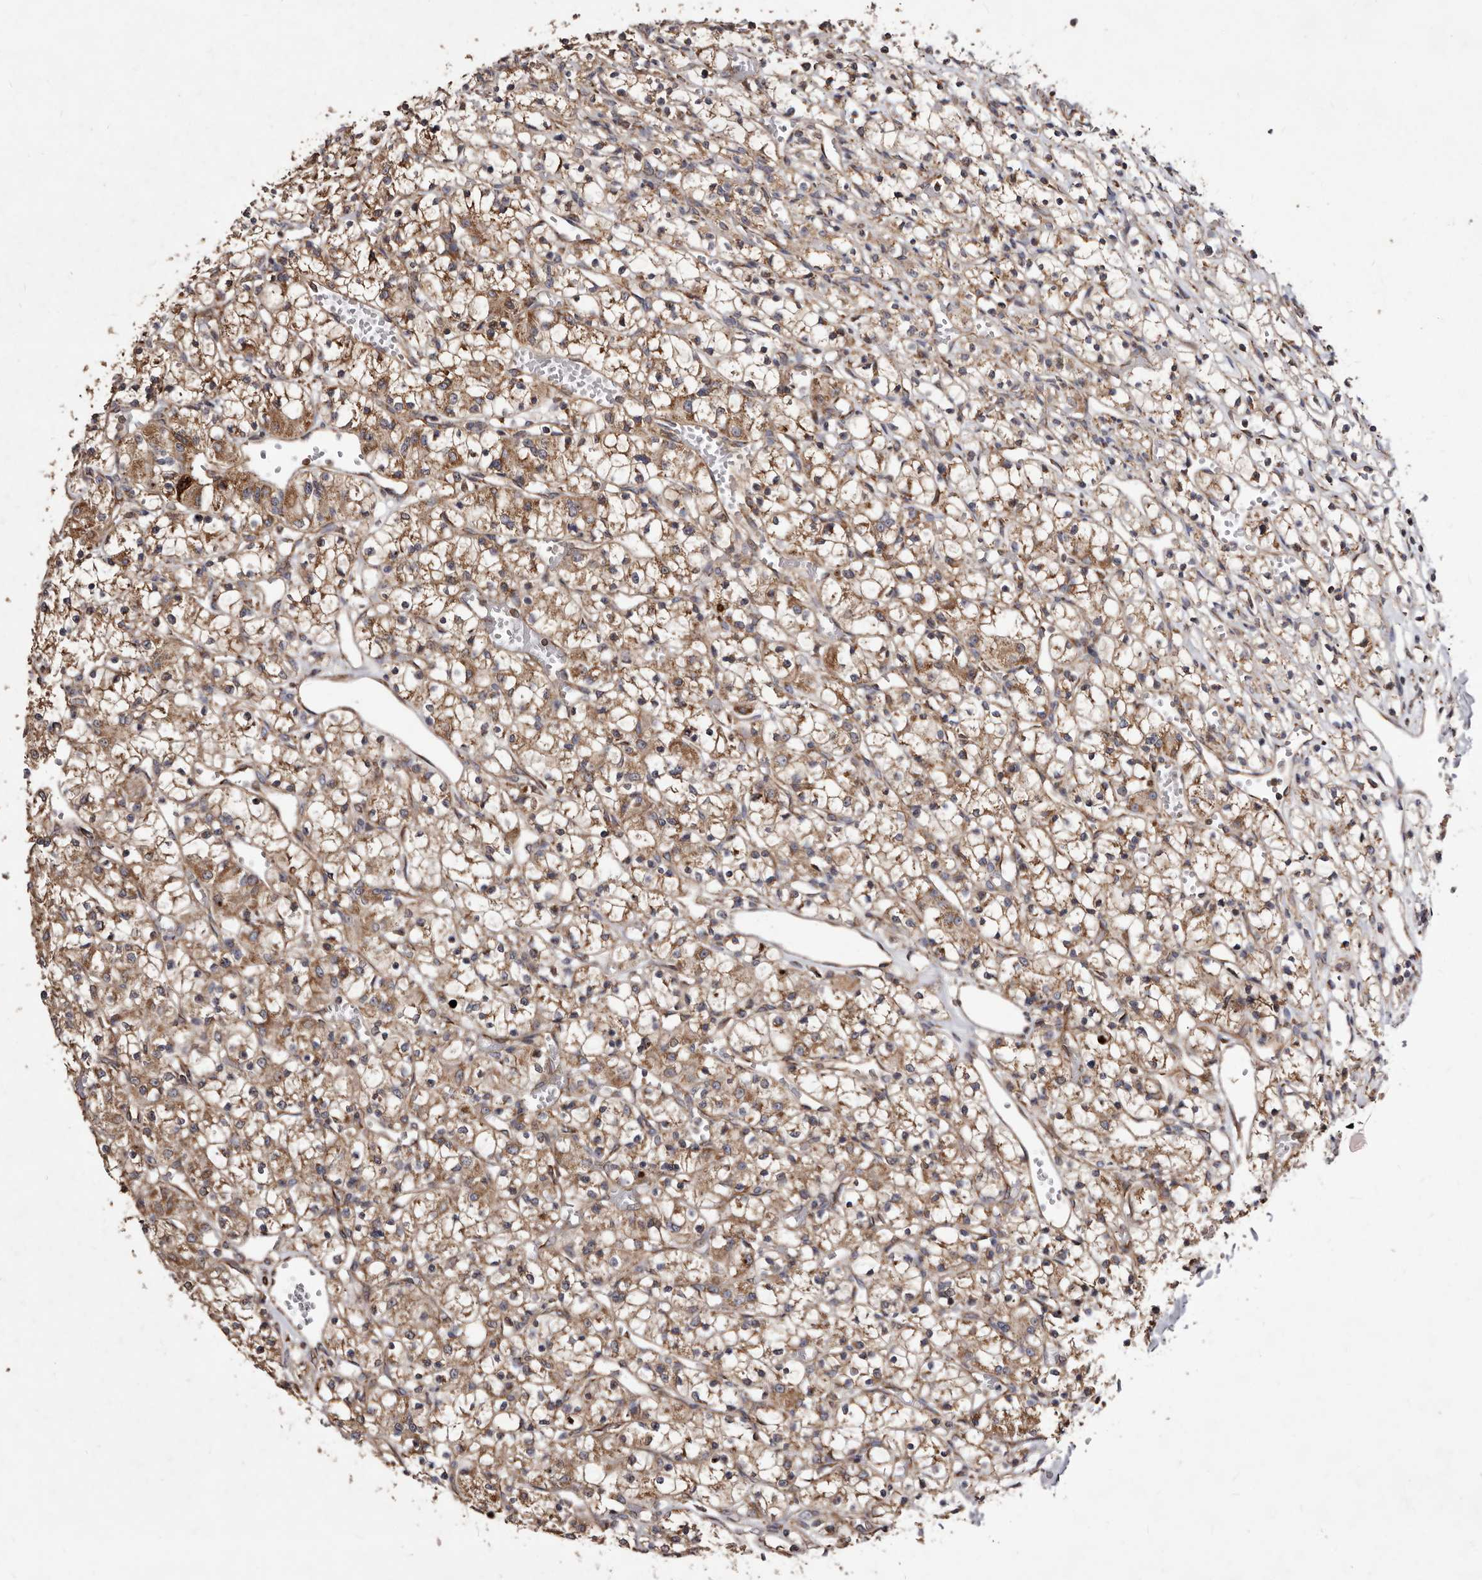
{"staining": {"intensity": "moderate", "quantity": ">75%", "location": "cytoplasmic/membranous"}, "tissue": "renal cancer", "cell_type": "Tumor cells", "image_type": "cancer", "snomed": [{"axis": "morphology", "description": "Adenocarcinoma, NOS"}, {"axis": "topography", "description": "Kidney"}], "caption": "There is medium levels of moderate cytoplasmic/membranous expression in tumor cells of renal adenocarcinoma, as demonstrated by immunohistochemical staining (brown color).", "gene": "STEAP2", "patient": {"sex": "female", "age": 59}}